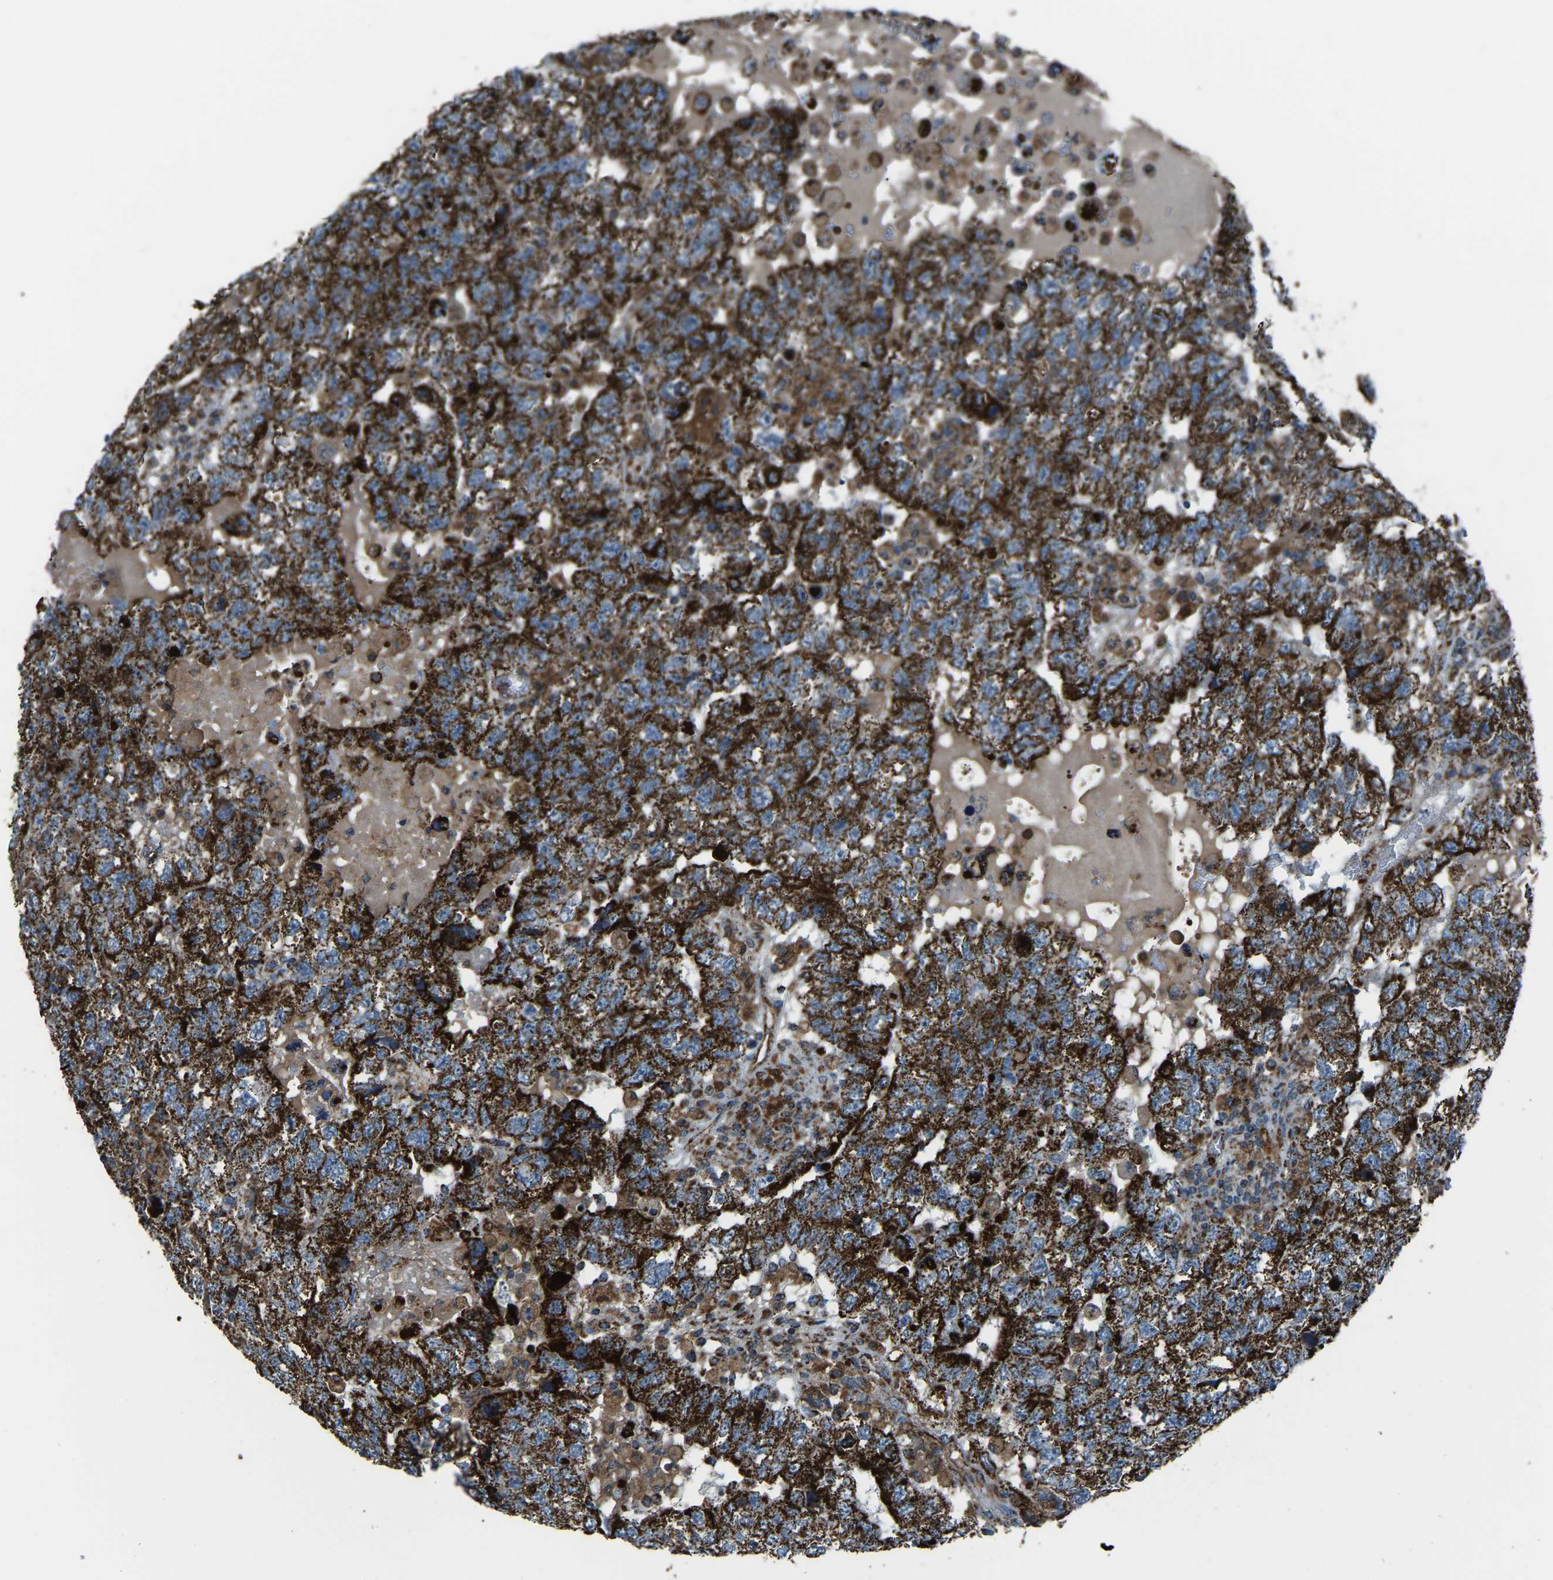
{"staining": {"intensity": "strong", "quantity": ">75%", "location": "cytoplasmic/membranous"}, "tissue": "testis cancer", "cell_type": "Tumor cells", "image_type": "cancer", "snomed": [{"axis": "morphology", "description": "Carcinoma, Embryonal, NOS"}, {"axis": "topography", "description": "Testis"}], "caption": "Approximately >75% of tumor cells in embryonal carcinoma (testis) reveal strong cytoplasmic/membranous protein positivity as visualized by brown immunohistochemical staining.", "gene": "AKR1A1", "patient": {"sex": "male", "age": 36}}